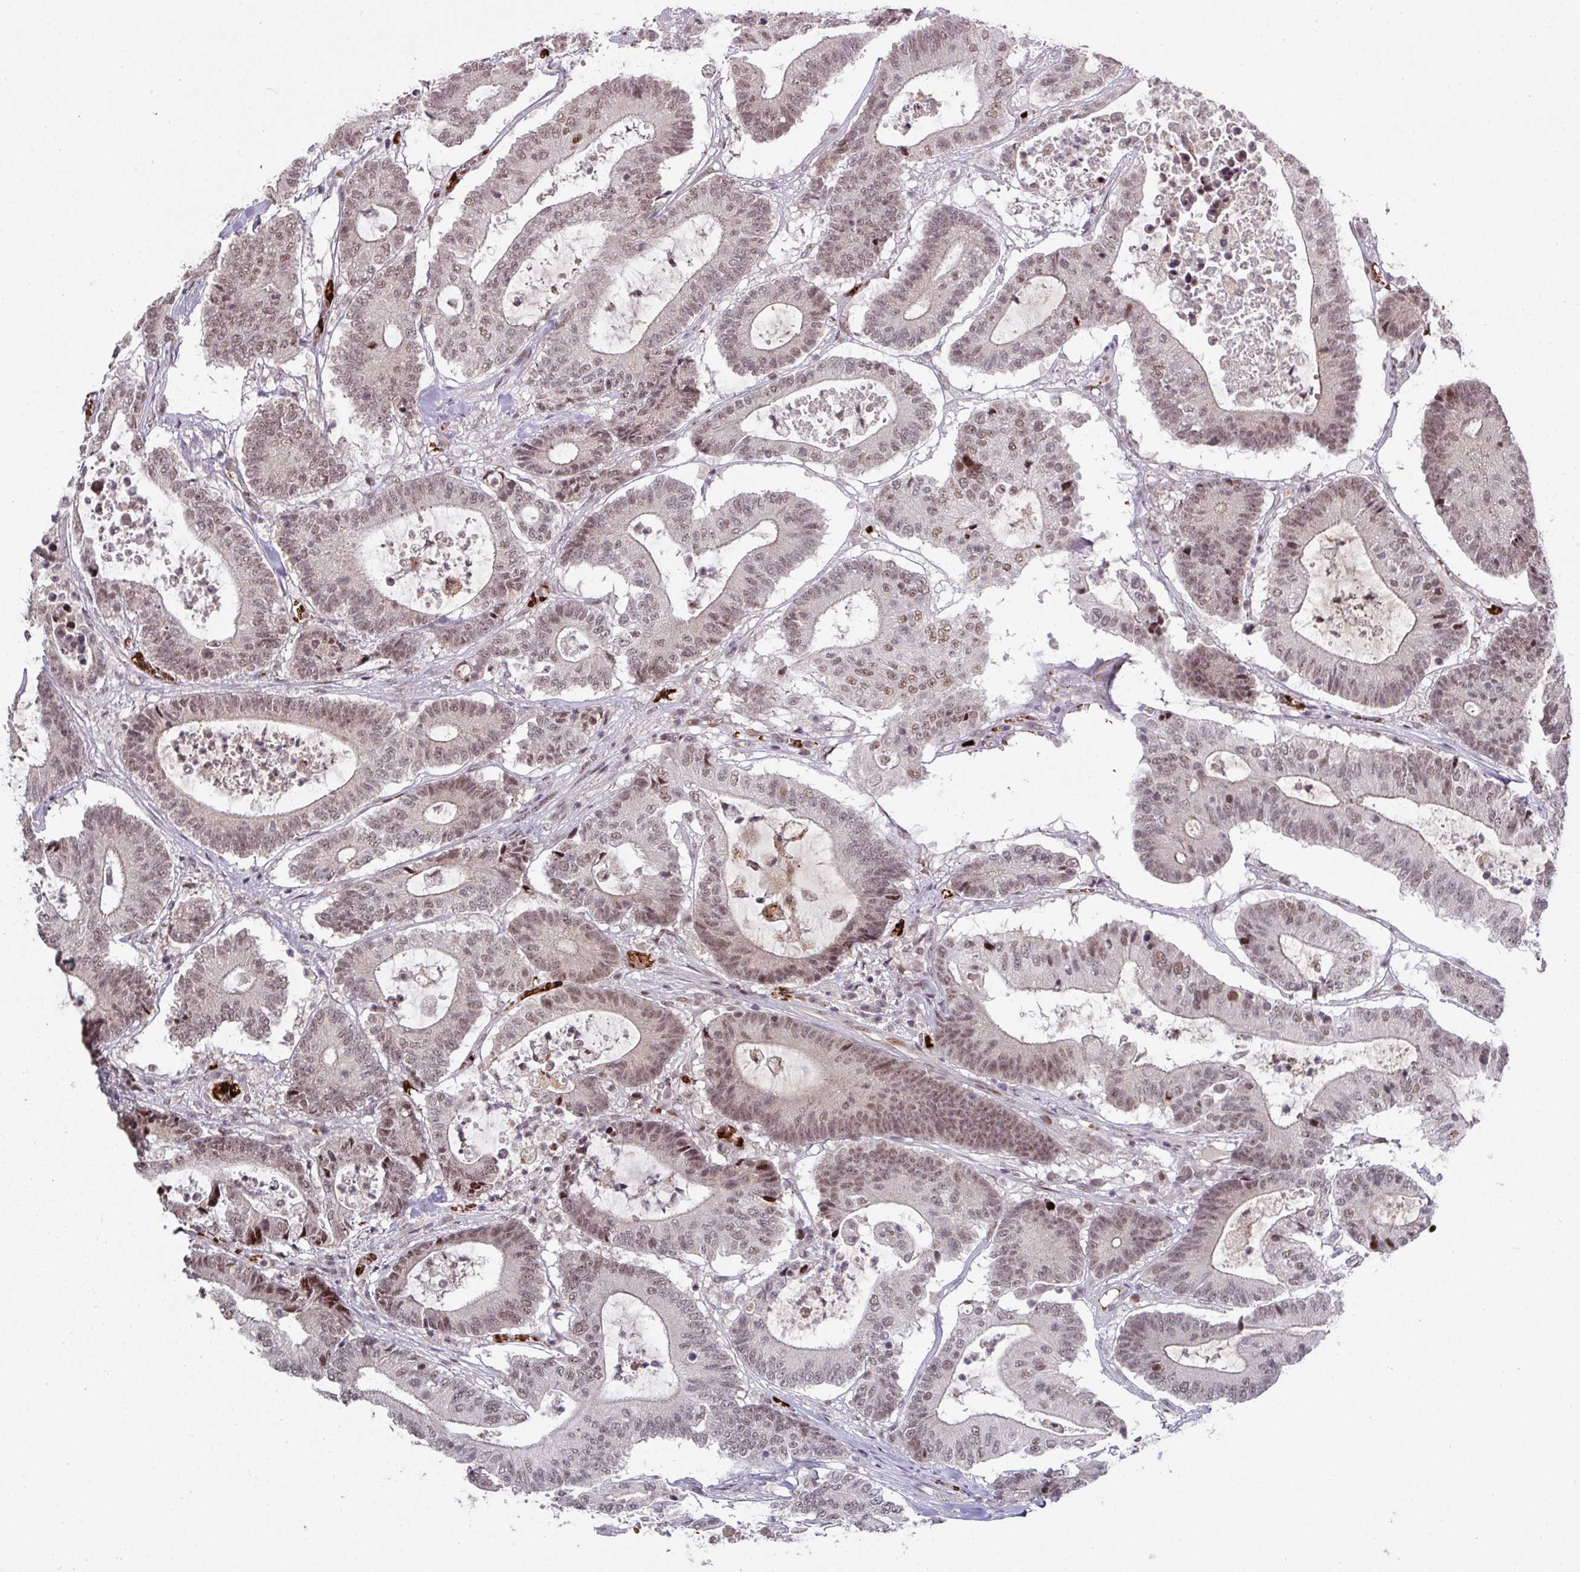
{"staining": {"intensity": "weak", "quantity": ">75%", "location": "nuclear"}, "tissue": "colorectal cancer", "cell_type": "Tumor cells", "image_type": "cancer", "snomed": [{"axis": "morphology", "description": "Adenocarcinoma, NOS"}, {"axis": "topography", "description": "Colon"}], "caption": "Immunohistochemical staining of adenocarcinoma (colorectal) exhibits low levels of weak nuclear positivity in about >75% of tumor cells.", "gene": "NEIL1", "patient": {"sex": "female", "age": 84}}